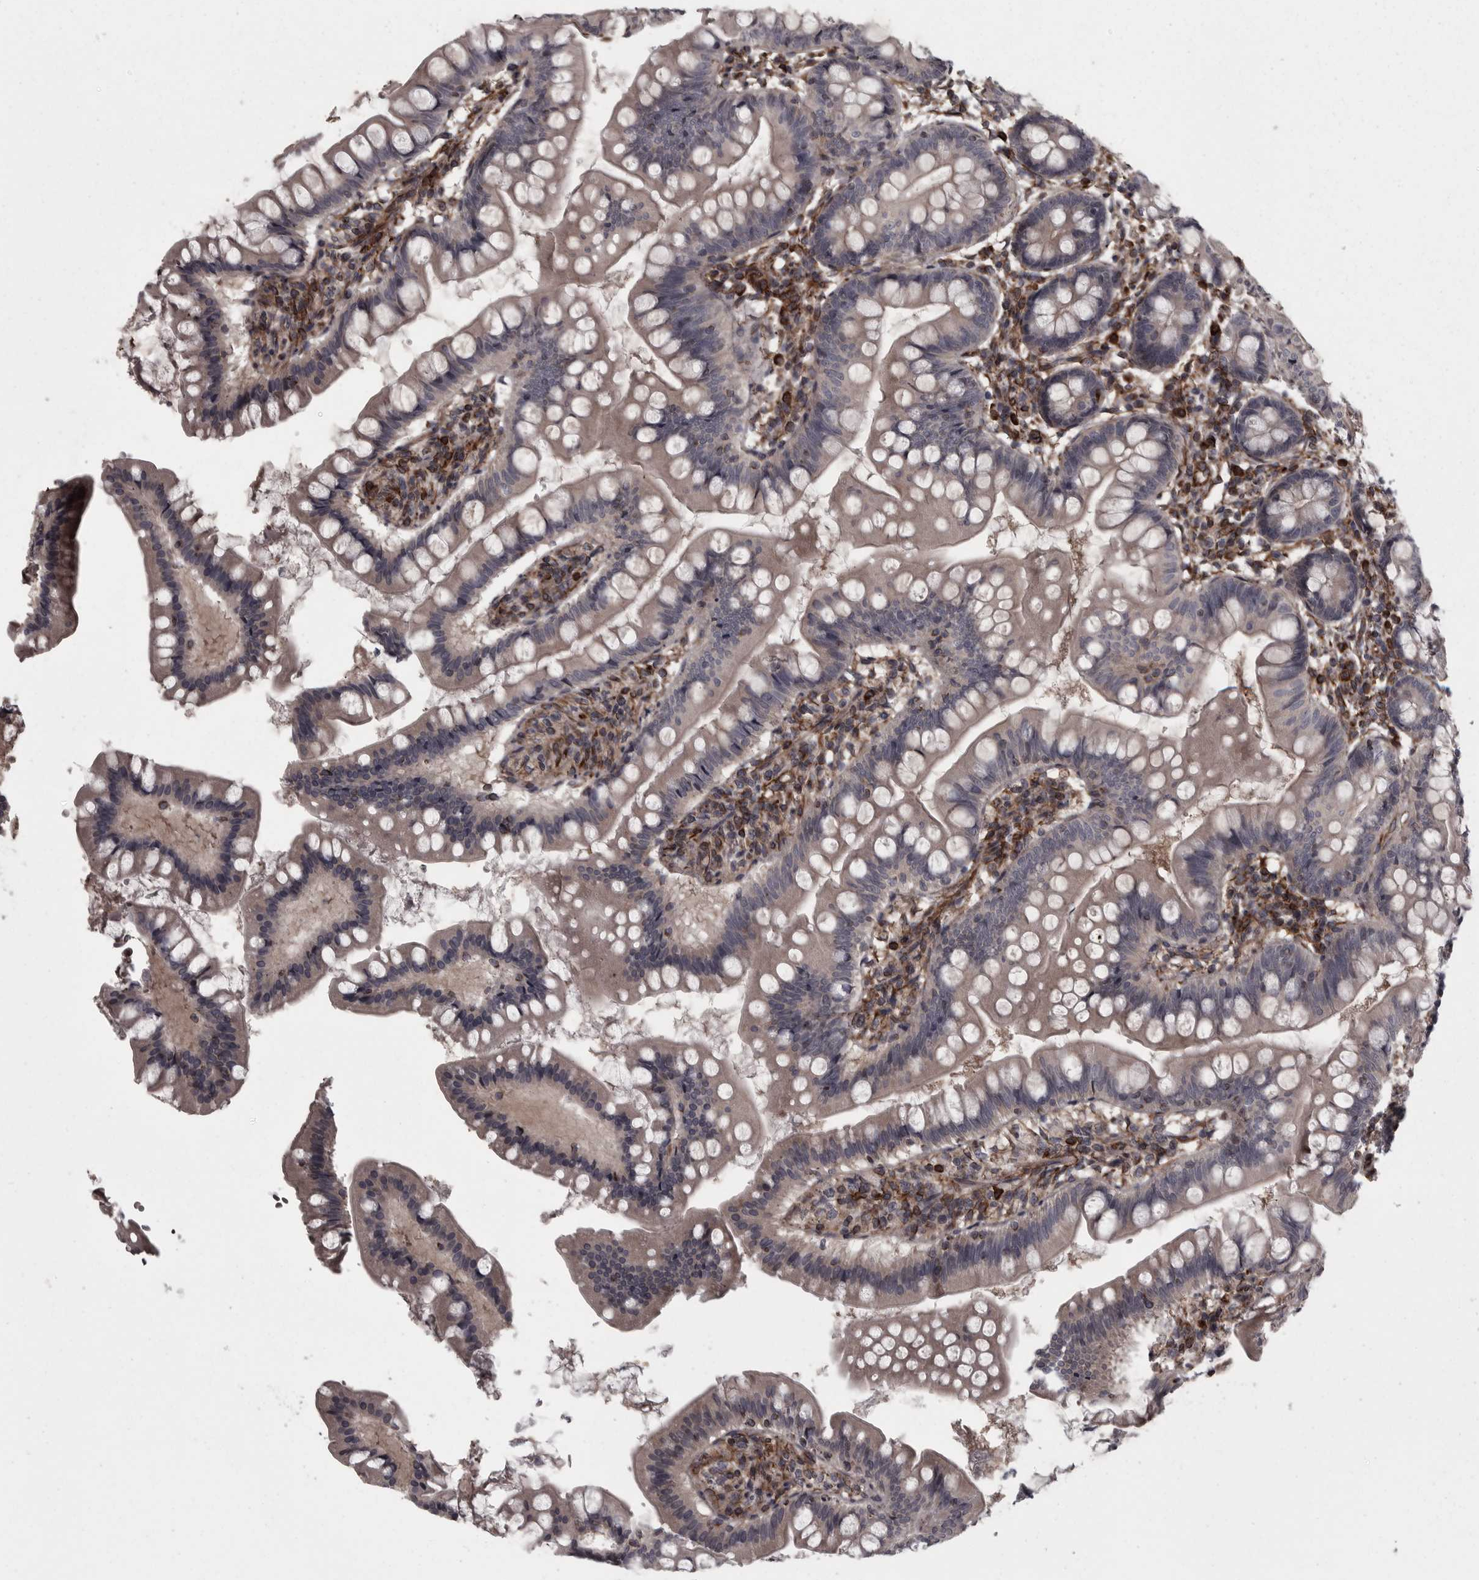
{"staining": {"intensity": "negative", "quantity": "none", "location": "none"}, "tissue": "small intestine", "cell_type": "Glandular cells", "image_type": "normal", "snomed": [{"axis": "morphology", "description": "Normal tissue, NOS"}, {"axis": "topography", "description": "Small intestine"}], "caption": "The photomicrograph exhibits no significant expression in glandular cells of small intestine. The staining was performed using DAB (3,3'-diaminobenzidine) to visualize the protein expression in brown, while the nuclei were stained in blue with hematoxylin (Magnification: 20x).", "gene": "FAAP100", "patient": {"sex": "male", "age": 7}}